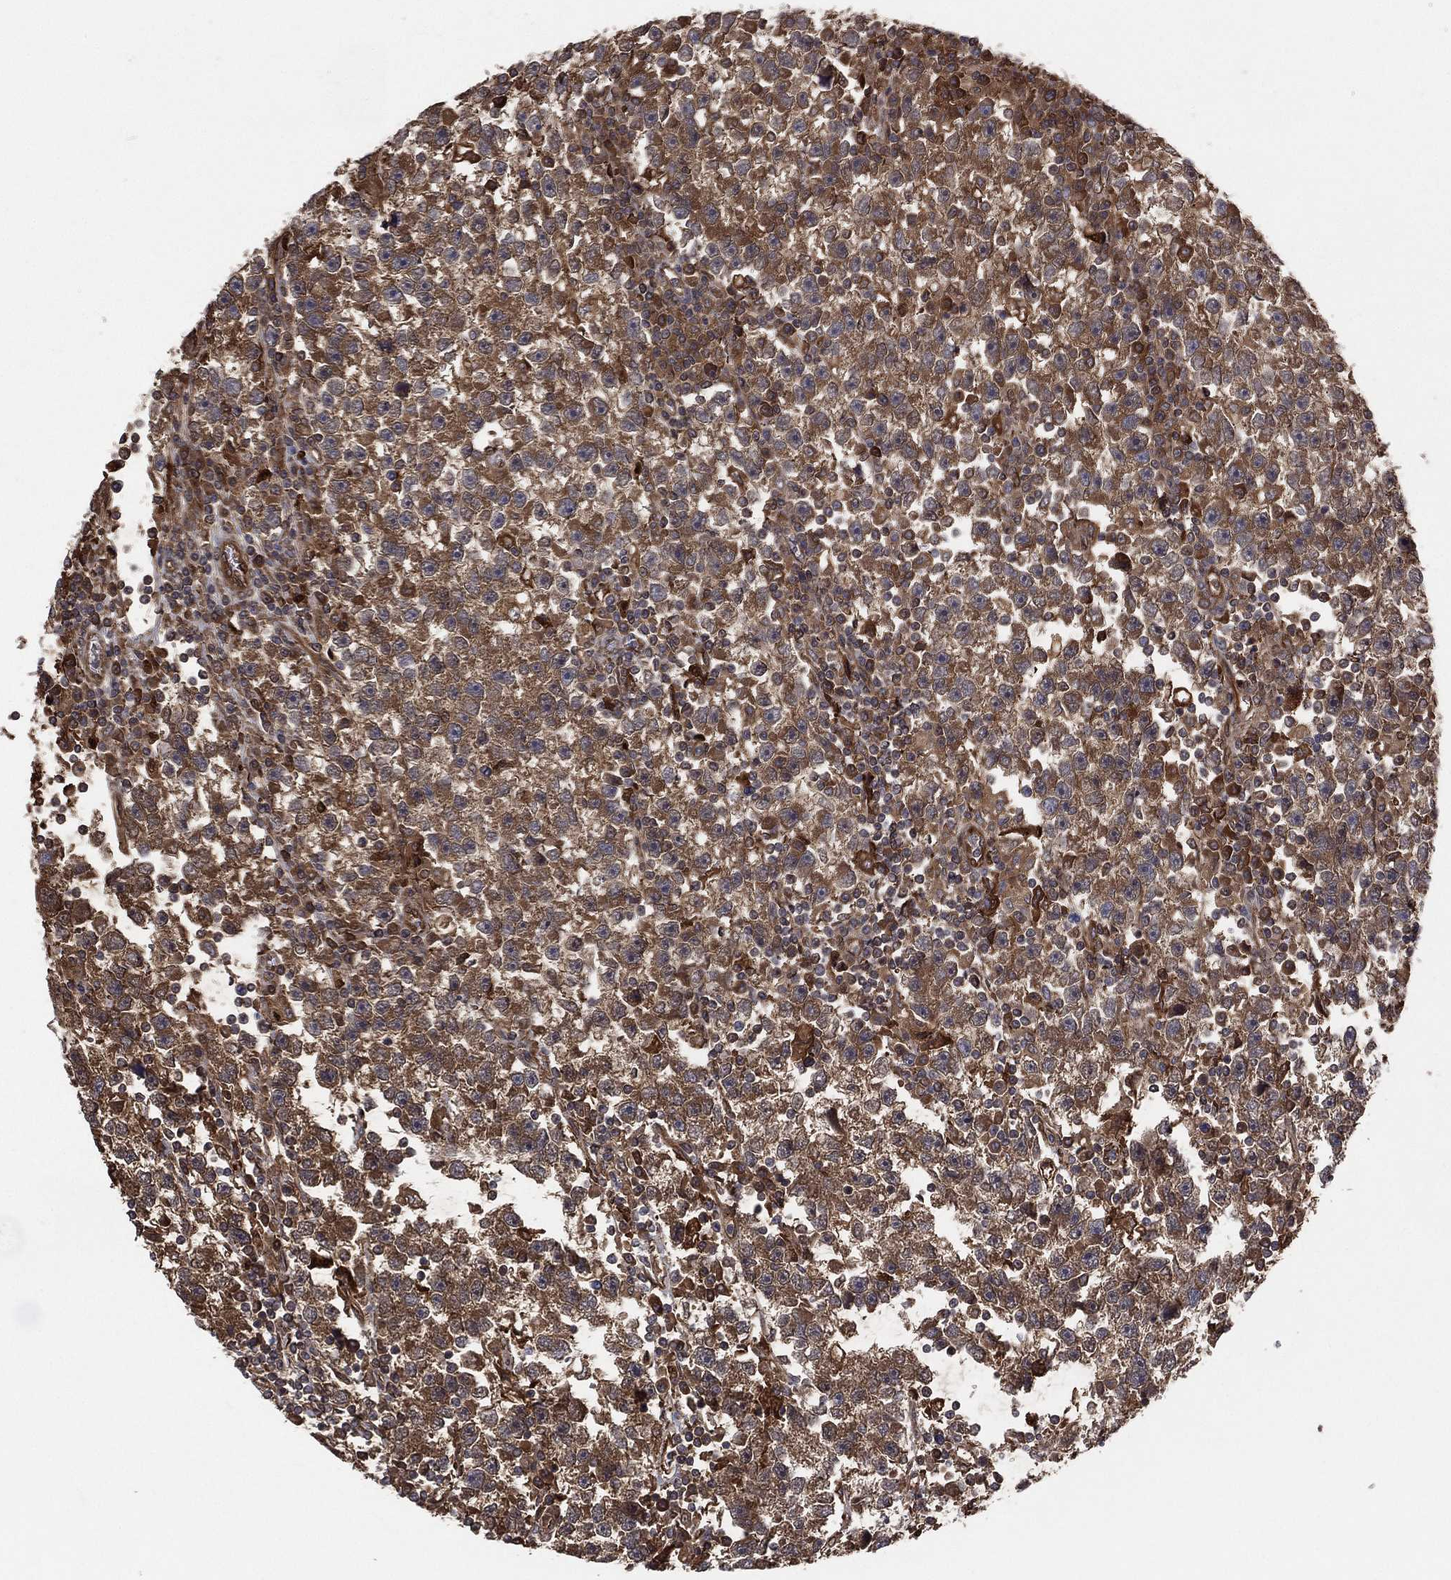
{"staining": {"intensity": "moderate", "quantity": ">75%", "location": "cytoplasmic/membranous"}, "tissue": "testis cancer", "cell_type": "Tumor cells", "image_type": "cancer", "snomed": [{"axis": "morphology", "description": "Seminoma, NOS"}, {"axis": "topography", "description": "Testis"}], "caption": "Immunohistochemistry image of human testis seminoma stained for a protein (brown), which displays medium levels of moderate cytoplasmic/membranous staining in about >75% of tumor cells.", "gene": "PSMG4", "patient": {"sex": "male", "age": 47}}